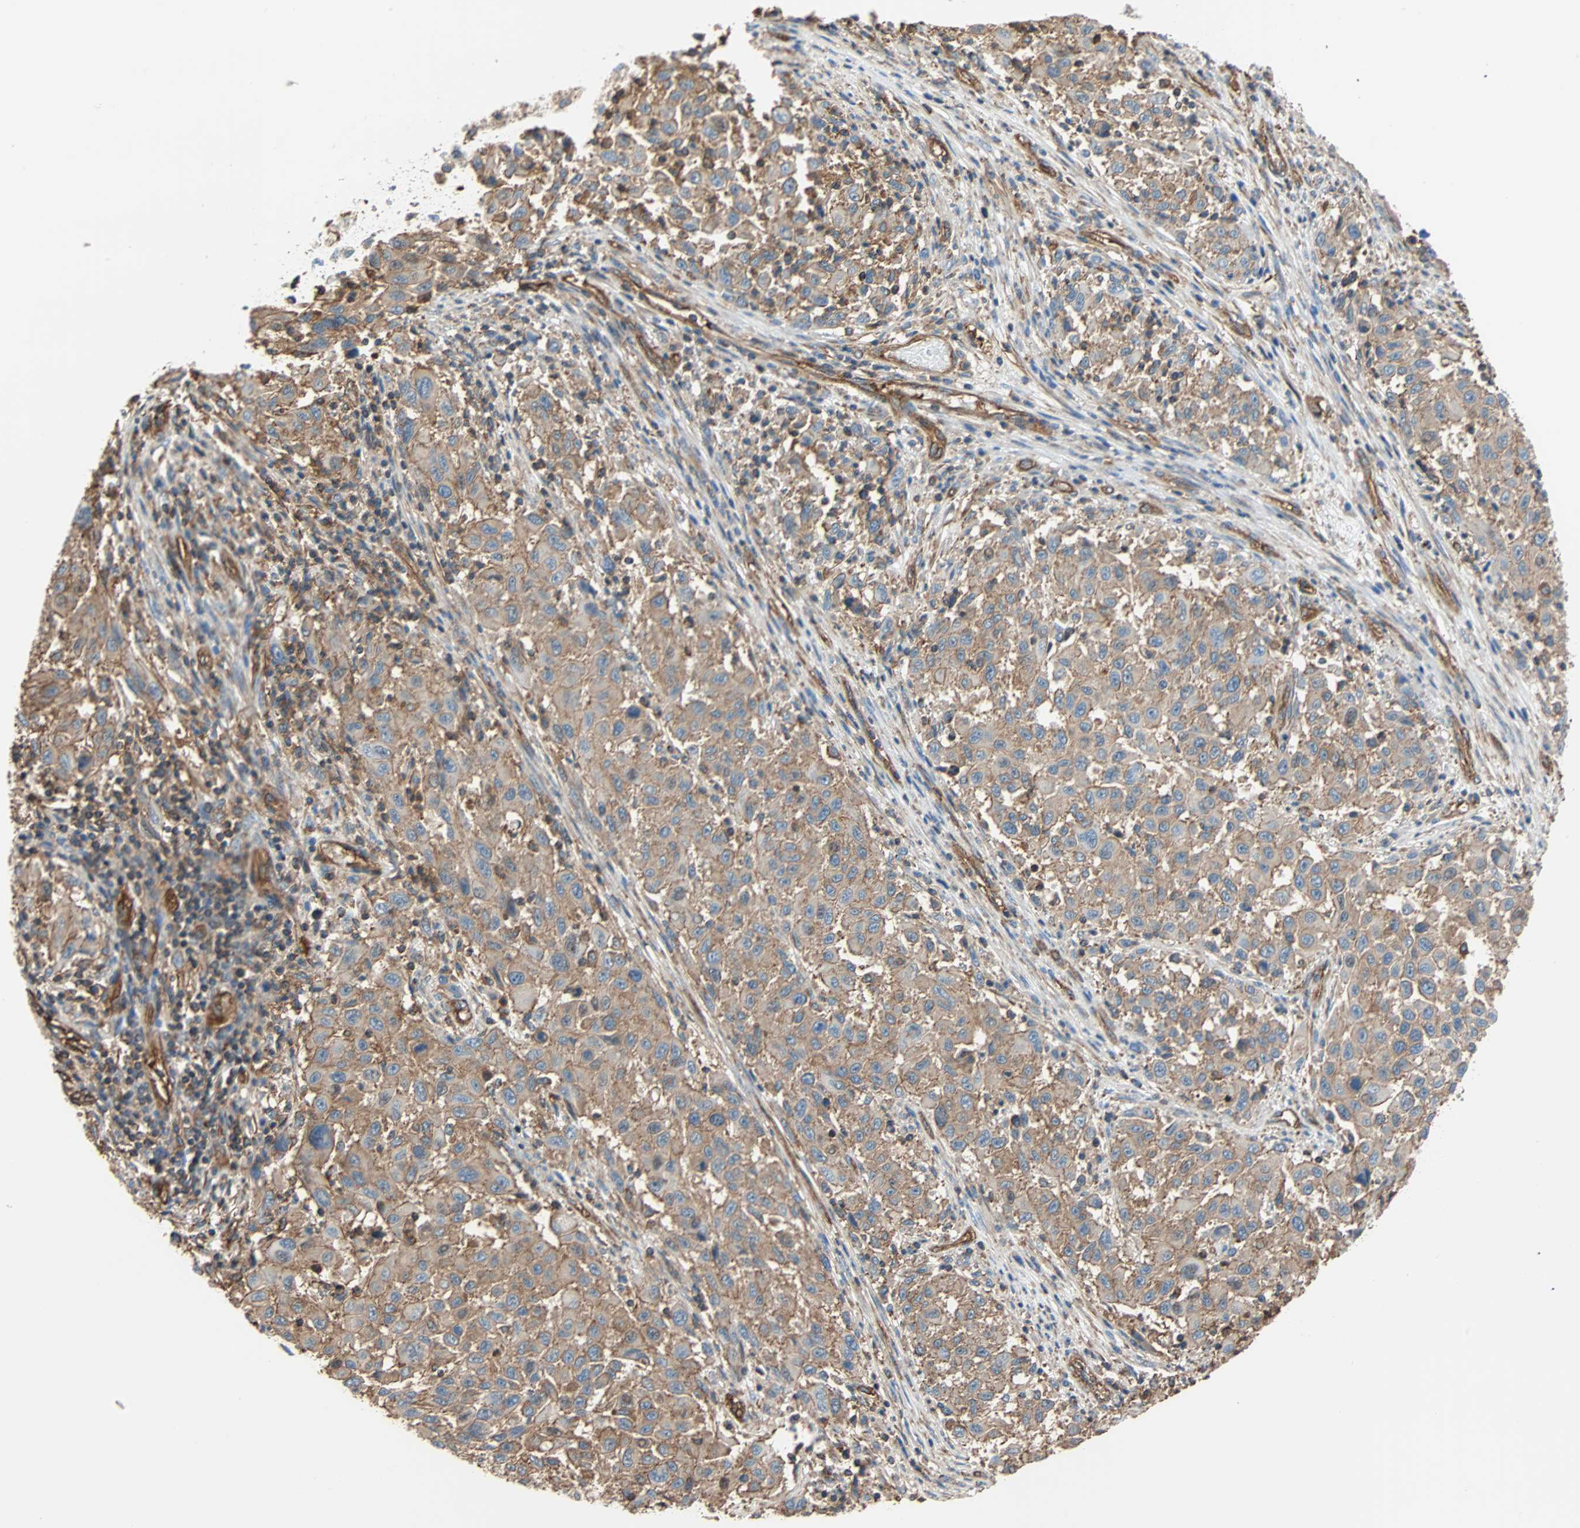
{"staining": {"intensity": "weak", "quantity": ">75%", "location": "cytoplasmic/membranous"}, "tissue": "melanoma", "cell_type": "Tumor cells", "image_type": "cancer", "snomed": [{"axis": "morphology", "description": "Malignant melanoma, Metastatic site"}, {"axis": "topography", "description": "Lymph node"}], "caption": "Protein analysis of melanoma tissue reveals weak cytoplasmic/membranous expression in about >75% of tumor cells. Using DAB (brown) and hematoxylin (blue) stains, captured at high magnification using brightfield microscopy.", "gene": "GALNT10", "patient": {"sex": "male", "age": 61}}